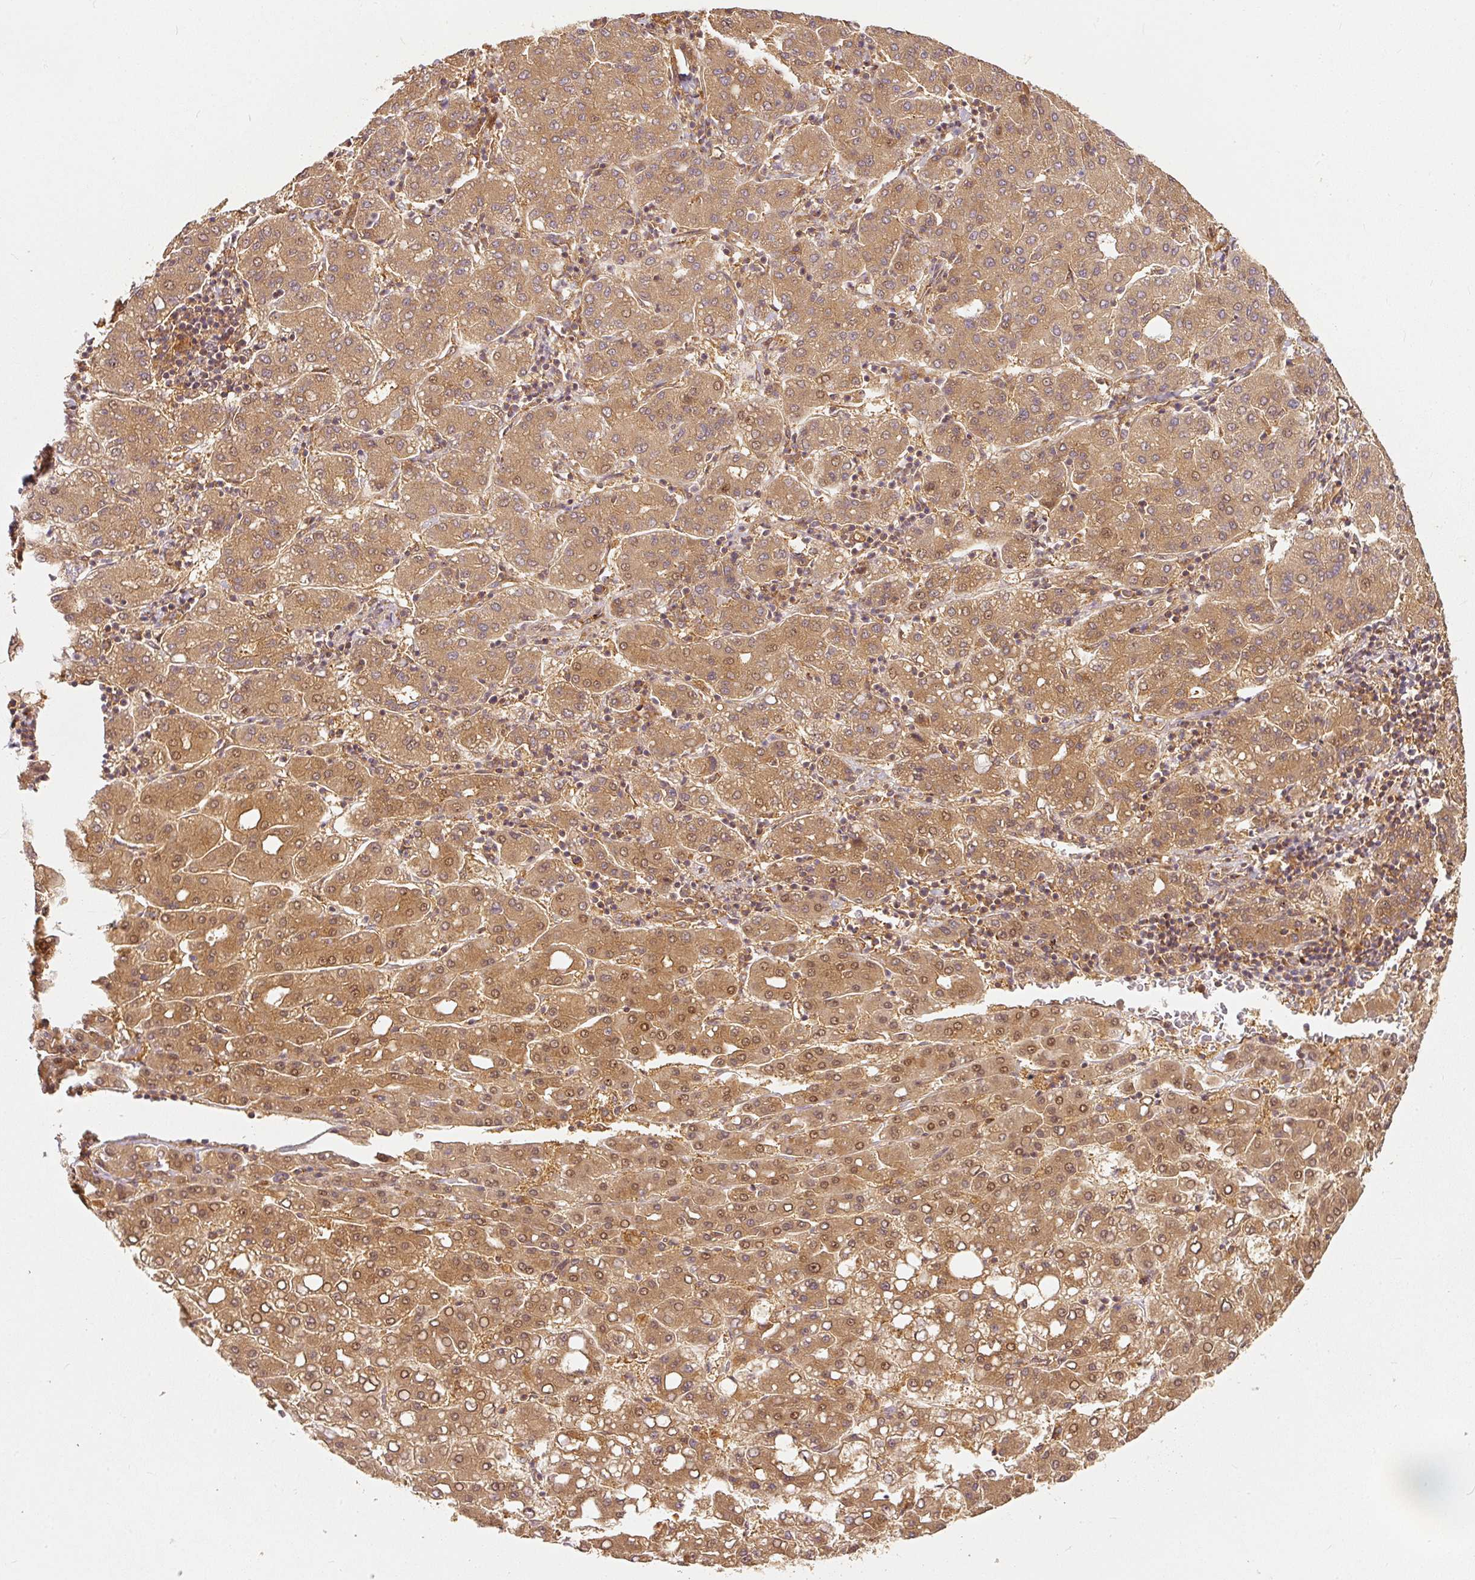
{"staining": {"intensity": "moderate", "quantity": ">75%", "location": "cytoplasmic/membranous,nuclear"}, "tissue": "liver cancer", "cell_type": "Tumor cells", "image_type": "cancer", "snomed": [{"axis": "morphology", "description": "Carcinoma, Hepatocellular, NOS"}, {"axis": "topography", "description": "Liver"}], "caption": "Moderate cytoplasmic/membranous and nuclear staining is identified in about >75% of tumor cells in hepatocellular carcinoma (liver).", "gene": "EIF3B", "patient": {"sex": "male", "age": 65}}